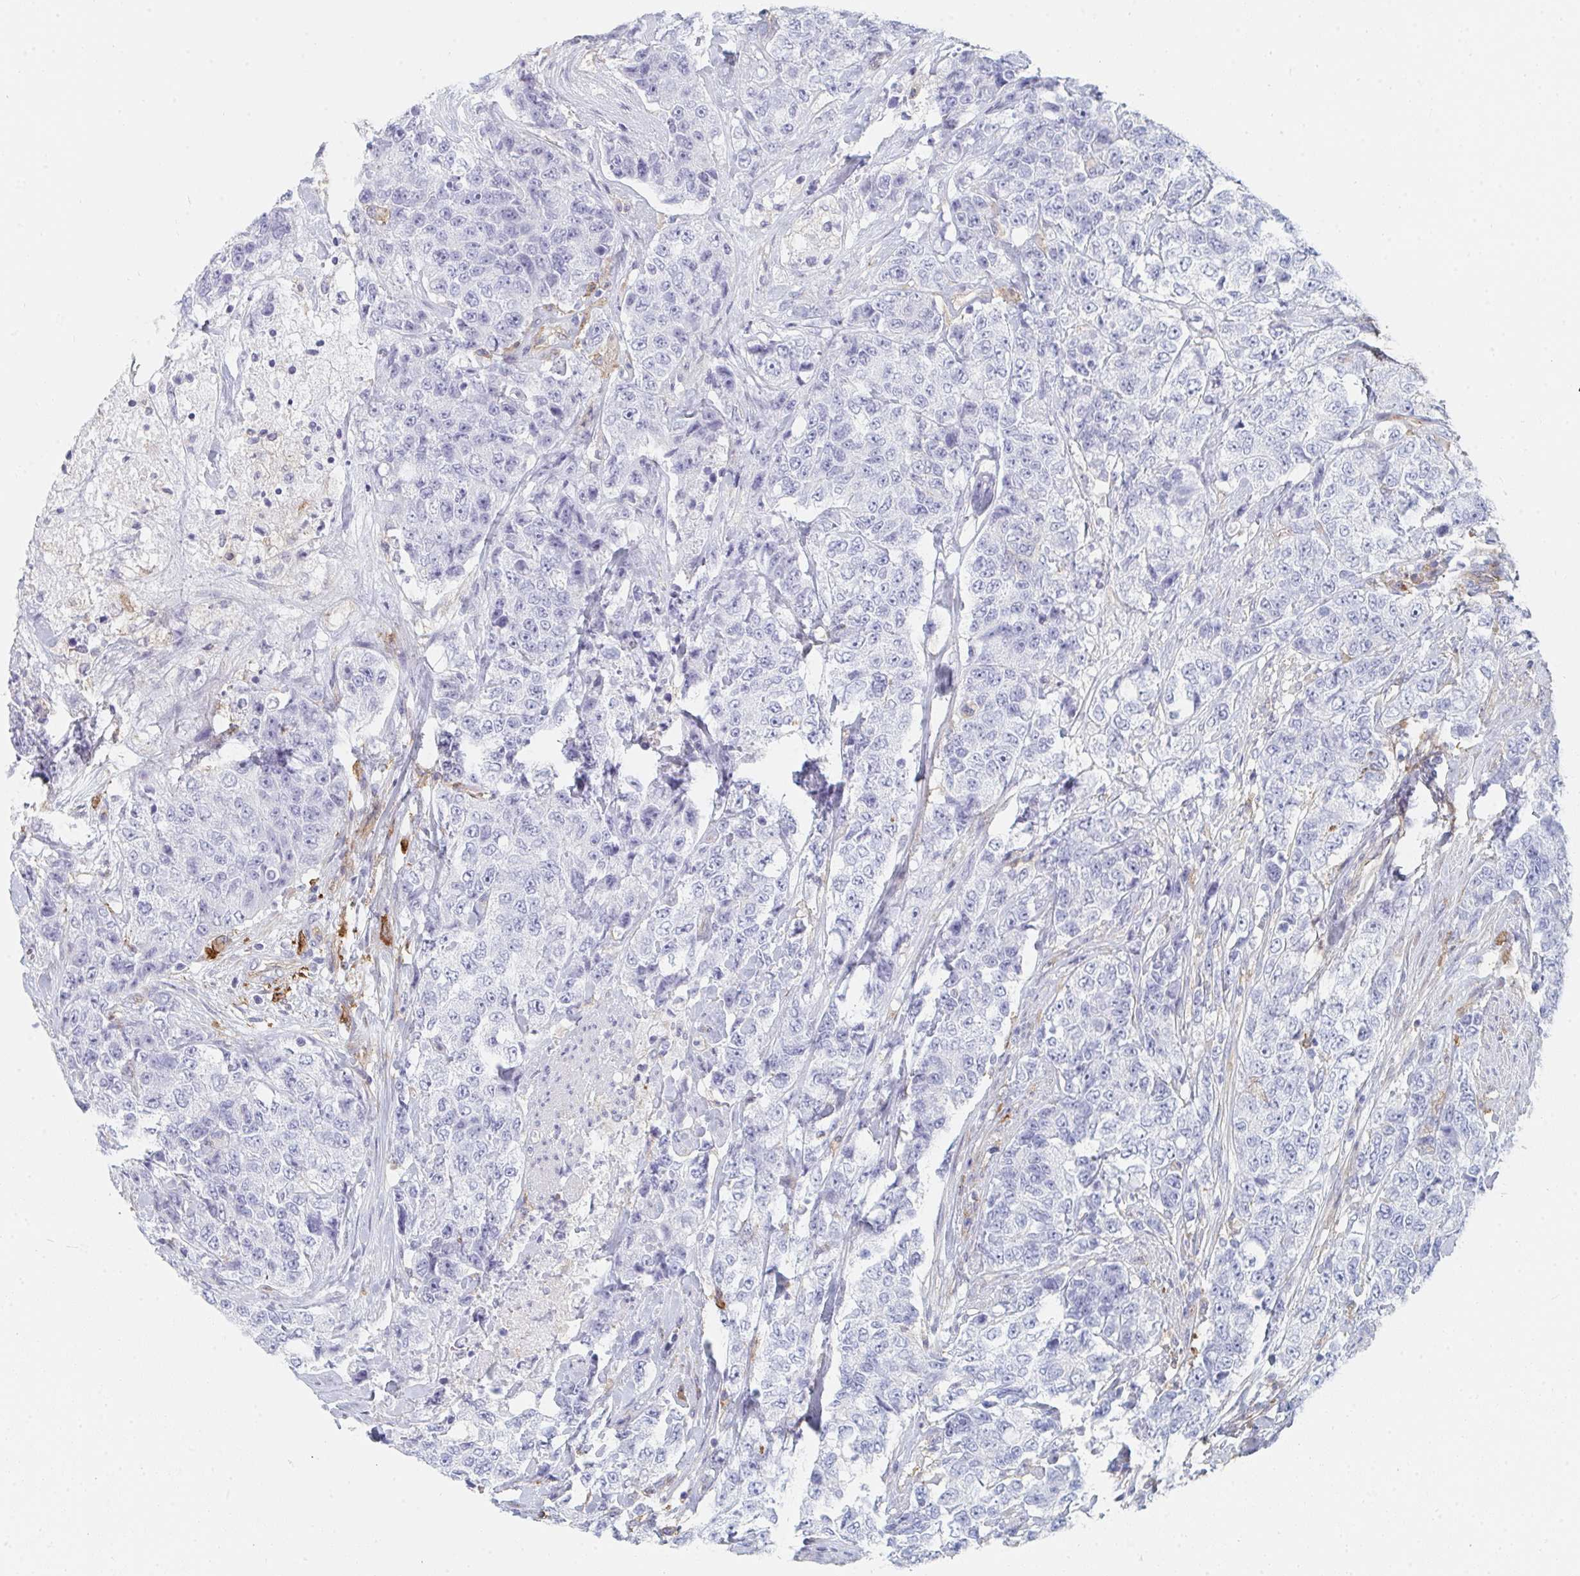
{"staining": {"intensity": "negative", "quantity": "none", "location": "none"}, "tissue": "urothelial cancer", "cell_type": "Tumor cells", "image_type": "cancer", "snomed": [{"axis": "morphology", "description": "Urothelial carcinoma, High grade"}, {"axis": "topography", "description": "Urinary bladder"}], "caption": "A histopathology image of human high-grade urothelial carcinoma is negative for staining in tumor cells.", "gene": "DAB2", "patient": {"sex": "female", "age": 78}}